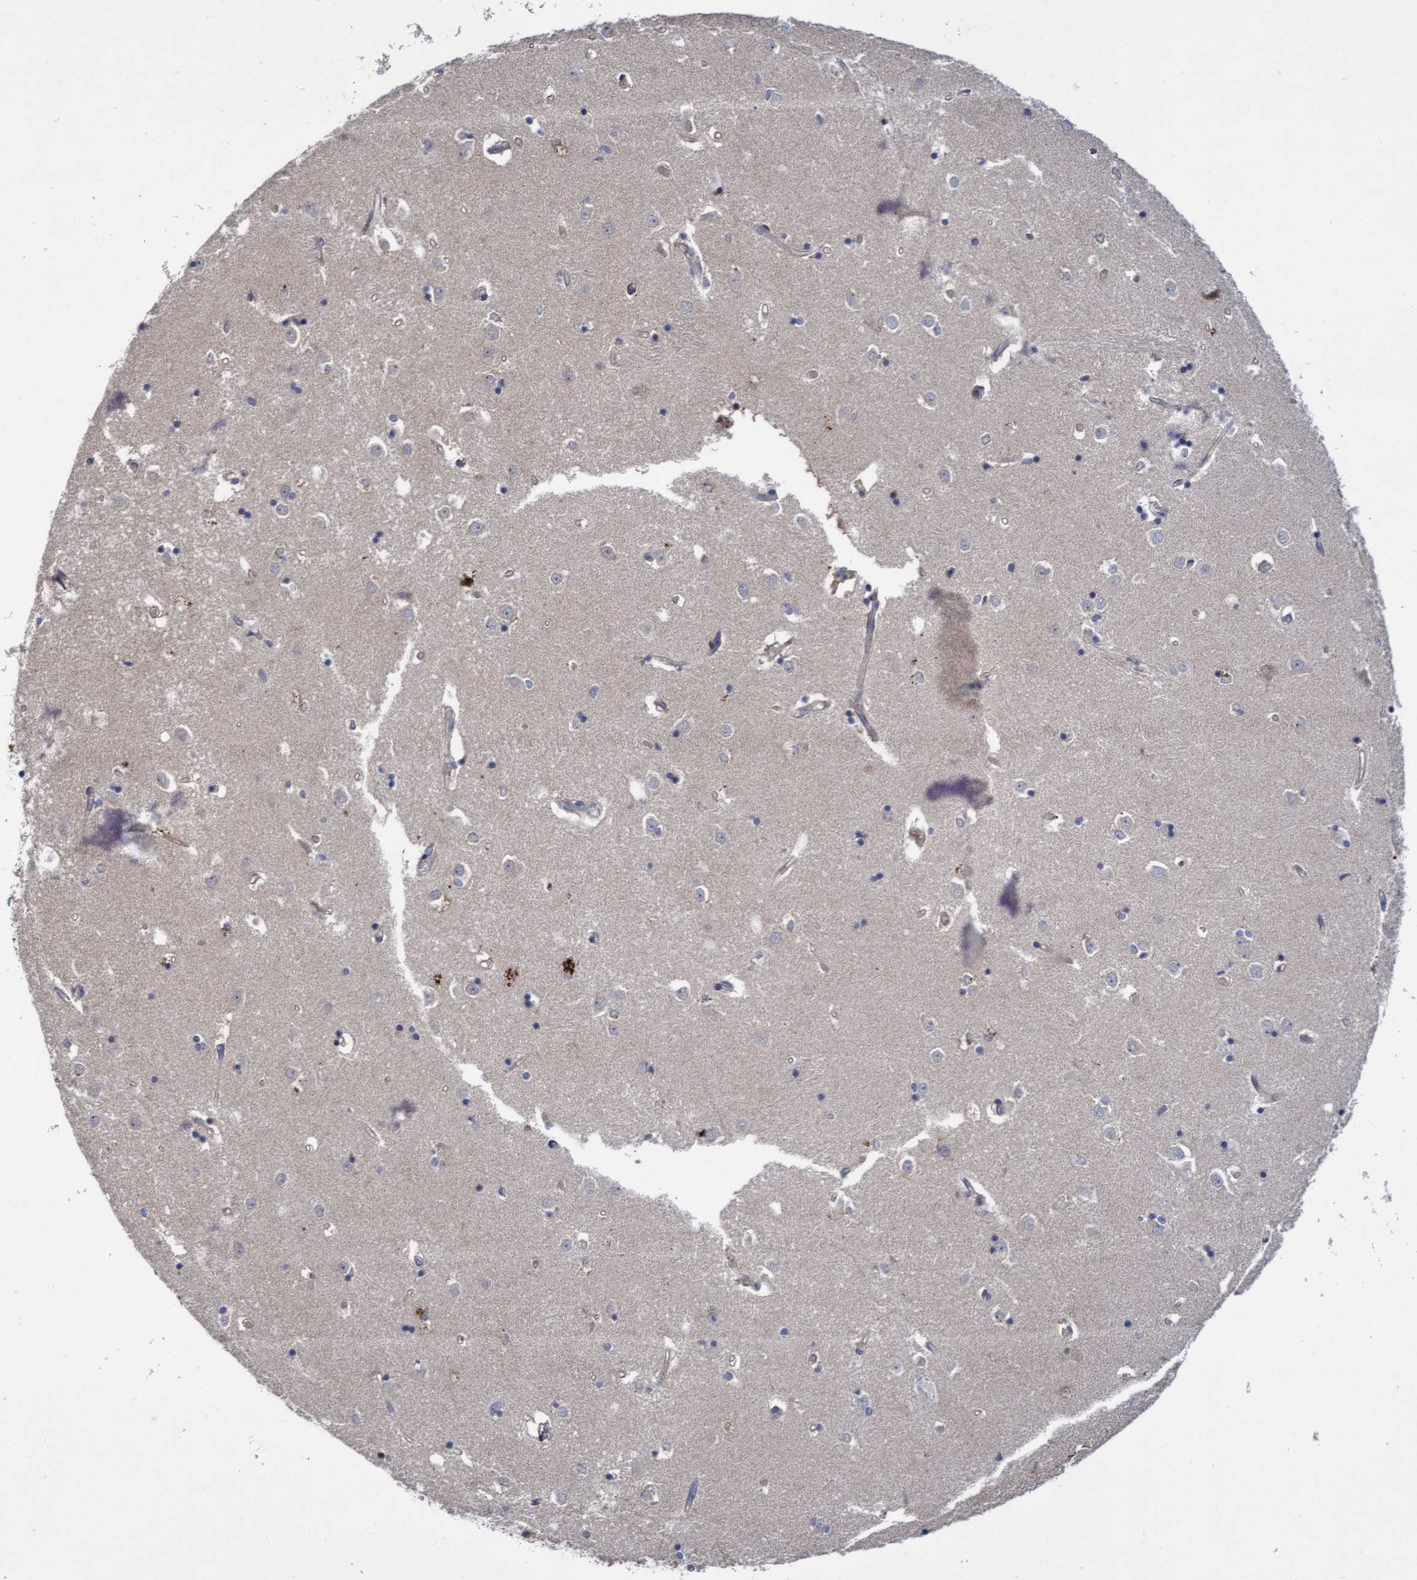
{"staining": {"intensity": "weak", "quantity": "<25%", "location": "cytoplasmic/membranous"}, "tissue": "caudate", "cell_type": "Glial cells", "image_type": "normal", "snomed": [{"axis": "morphology", "description": "Normal tissue, NOS"}, {"axis": "topography", "description": "Lateral ventricle wall"}], "caption": "This histopathology image is of unremarkable caudate stained with IHC to label a protein in brown with the nuclei are counter-stained blue. There is no expression in glial cells.", "gene": "COBL", "patient": {"sex": "male", "age": 45}}